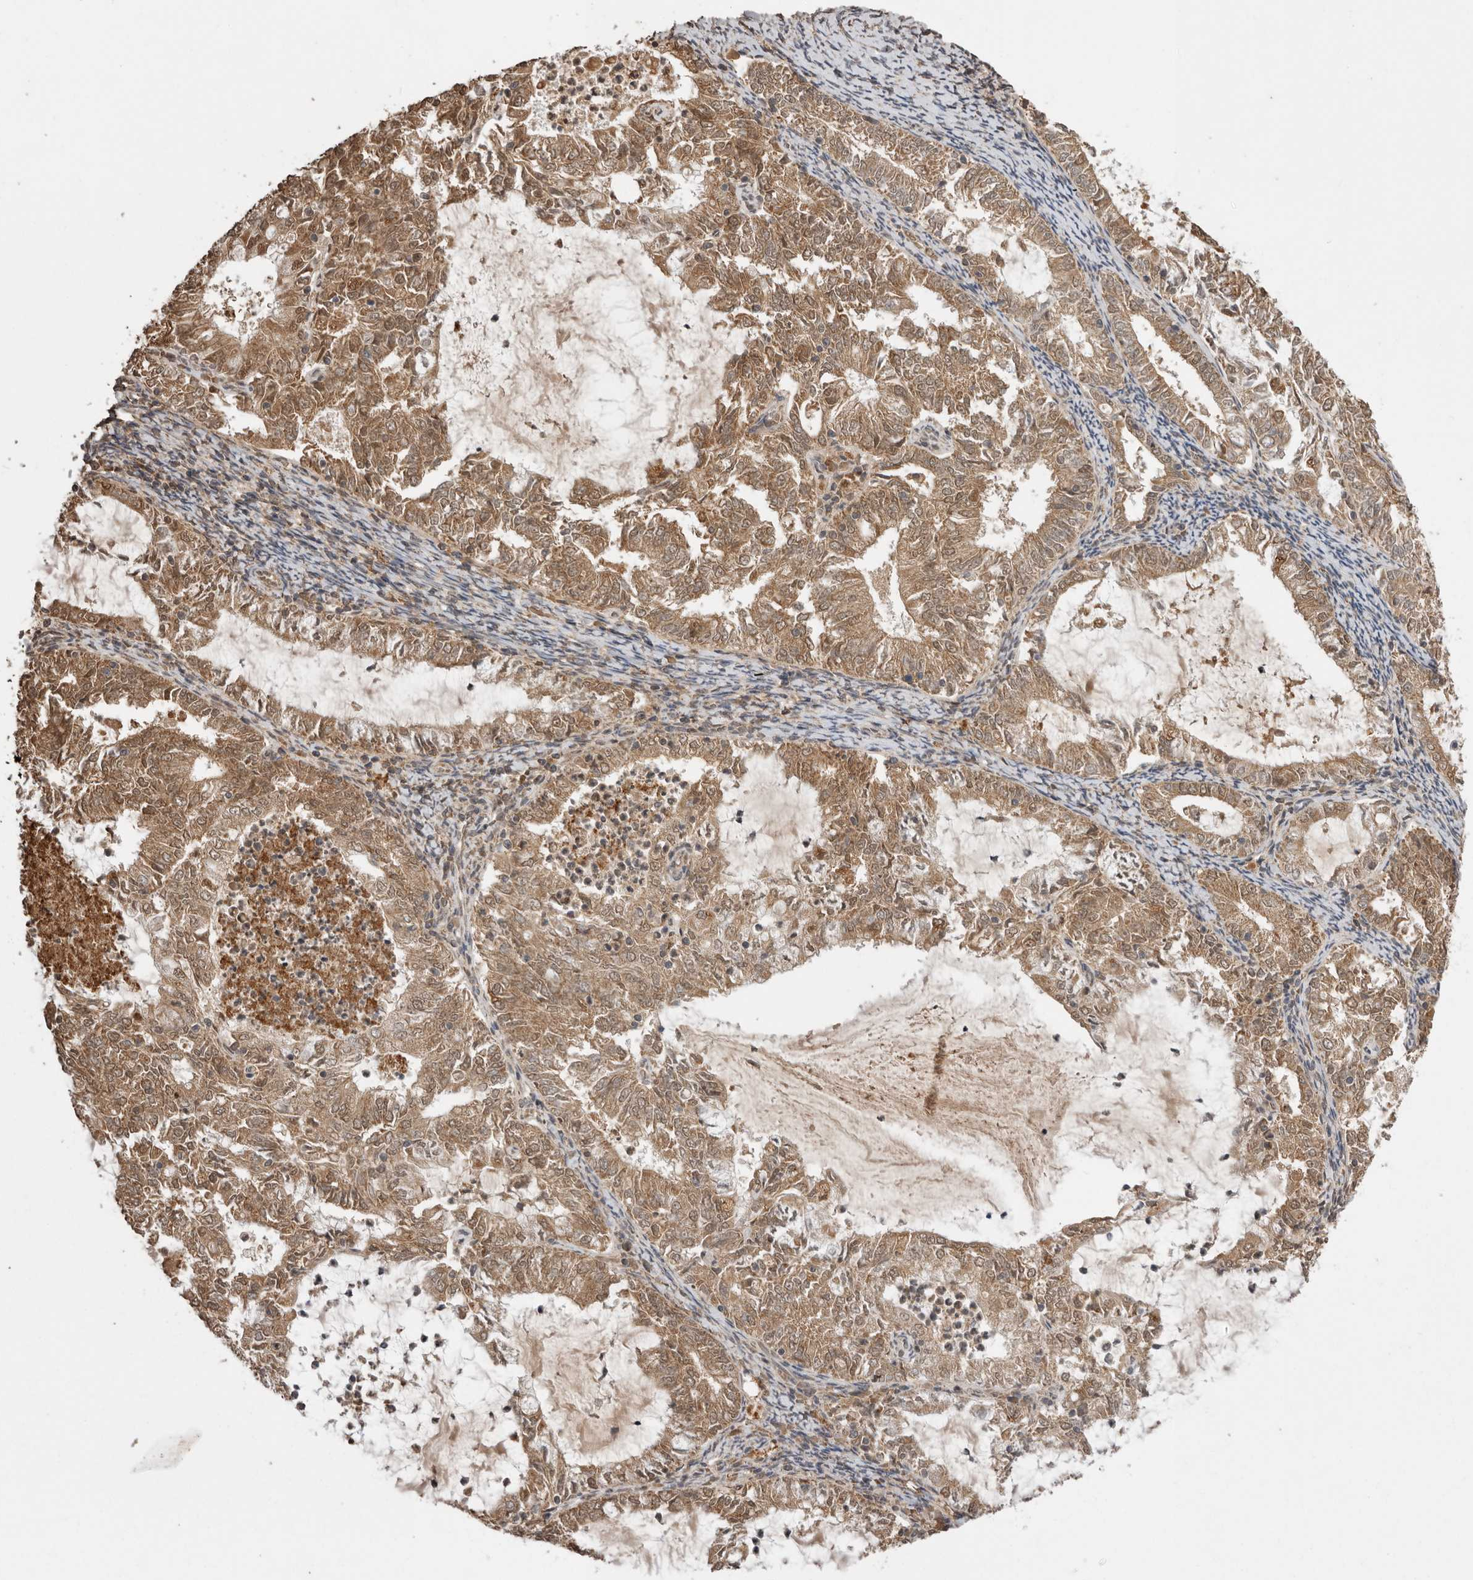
{"staining": {"intensity": "moderate", "quantity": ">75%", "location": "cytoplasmic/membranous,nuclear"}, "tissue": "endometrial cancer", "cell_type": "Tumor cells", "image_type": "cancer", "snomed": [{"axis": "morphology", "description": "Adenocarcinoma, NOS"}, {"axis": "topography", "description": "Endometrium"}], "caption": "Brown immunohistochemical staining in endometrial adenocarcinoma demonstrates moderate cytoplasmic/membranous and nuclear expression in approximately >75% of tumor cells.", "gene": "JAG2", "patient": {"sex": "female", "age": 57}}